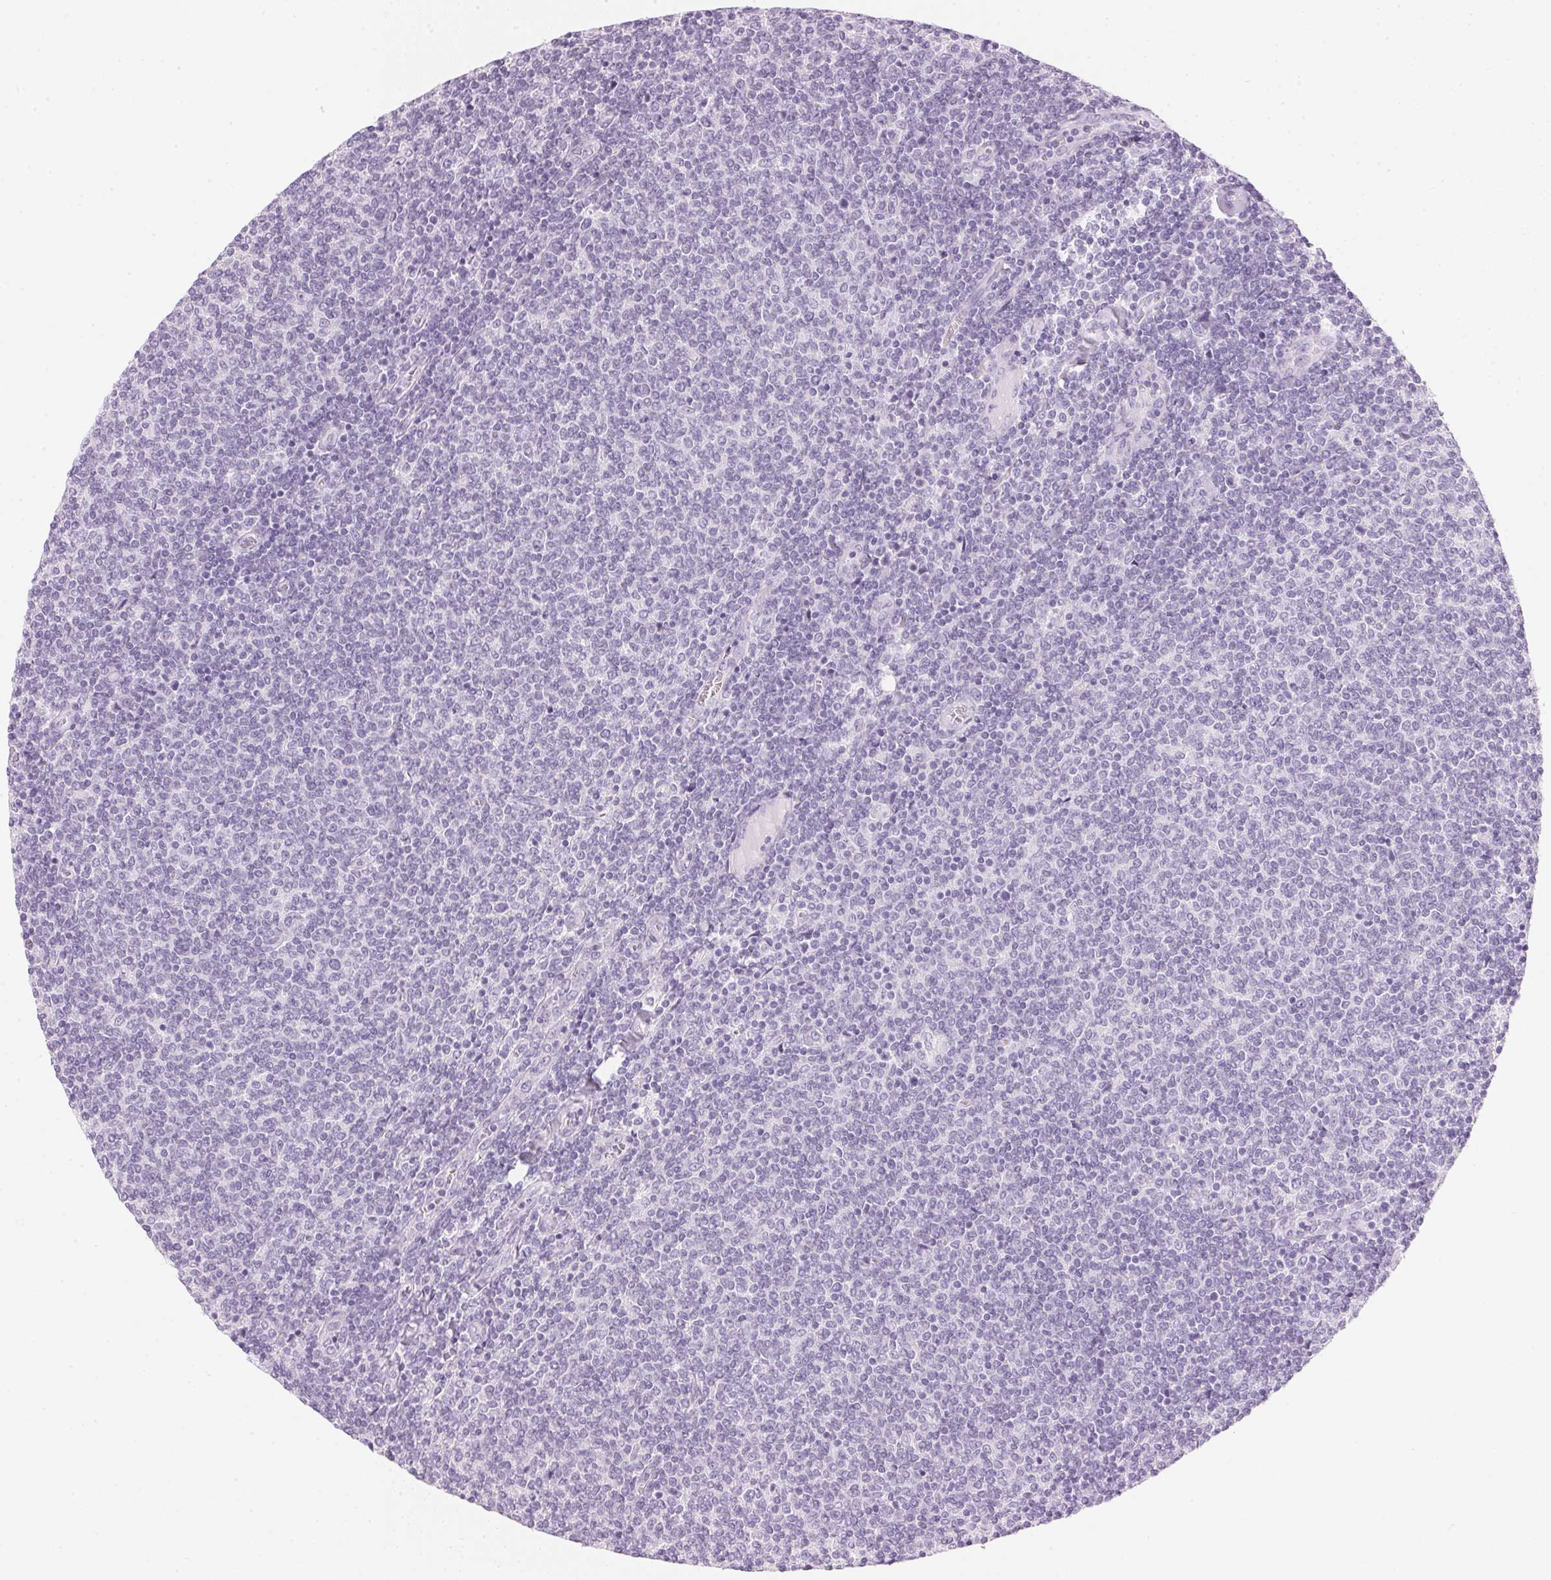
{"staining": {"intensity": "negative", "quantity": "none", "location": "none"}, "tissue": "lymphoma", "cell_type": "Tumor cells", "image_type": "cancer", "snomed": [{"axis": "morphology", "description": "Malignant lymphoma, non-Hodgkin's type, Low grade"}, {"axis": "topography", "description": "Lymph node"}], "caption": "DAB immunohistochemical staining of malignant lymphoma, non-Hodgkin's type (low-grade) demonstrates no significant positivity in tumor cells. The staining is performed using DAB (3,3'-diaminobenzidine) brown chromogen with nuclei counter-stained in using hematoxylin.", "gene": "IGFBP1", "patient": {"sex": "male", "age": 52}}